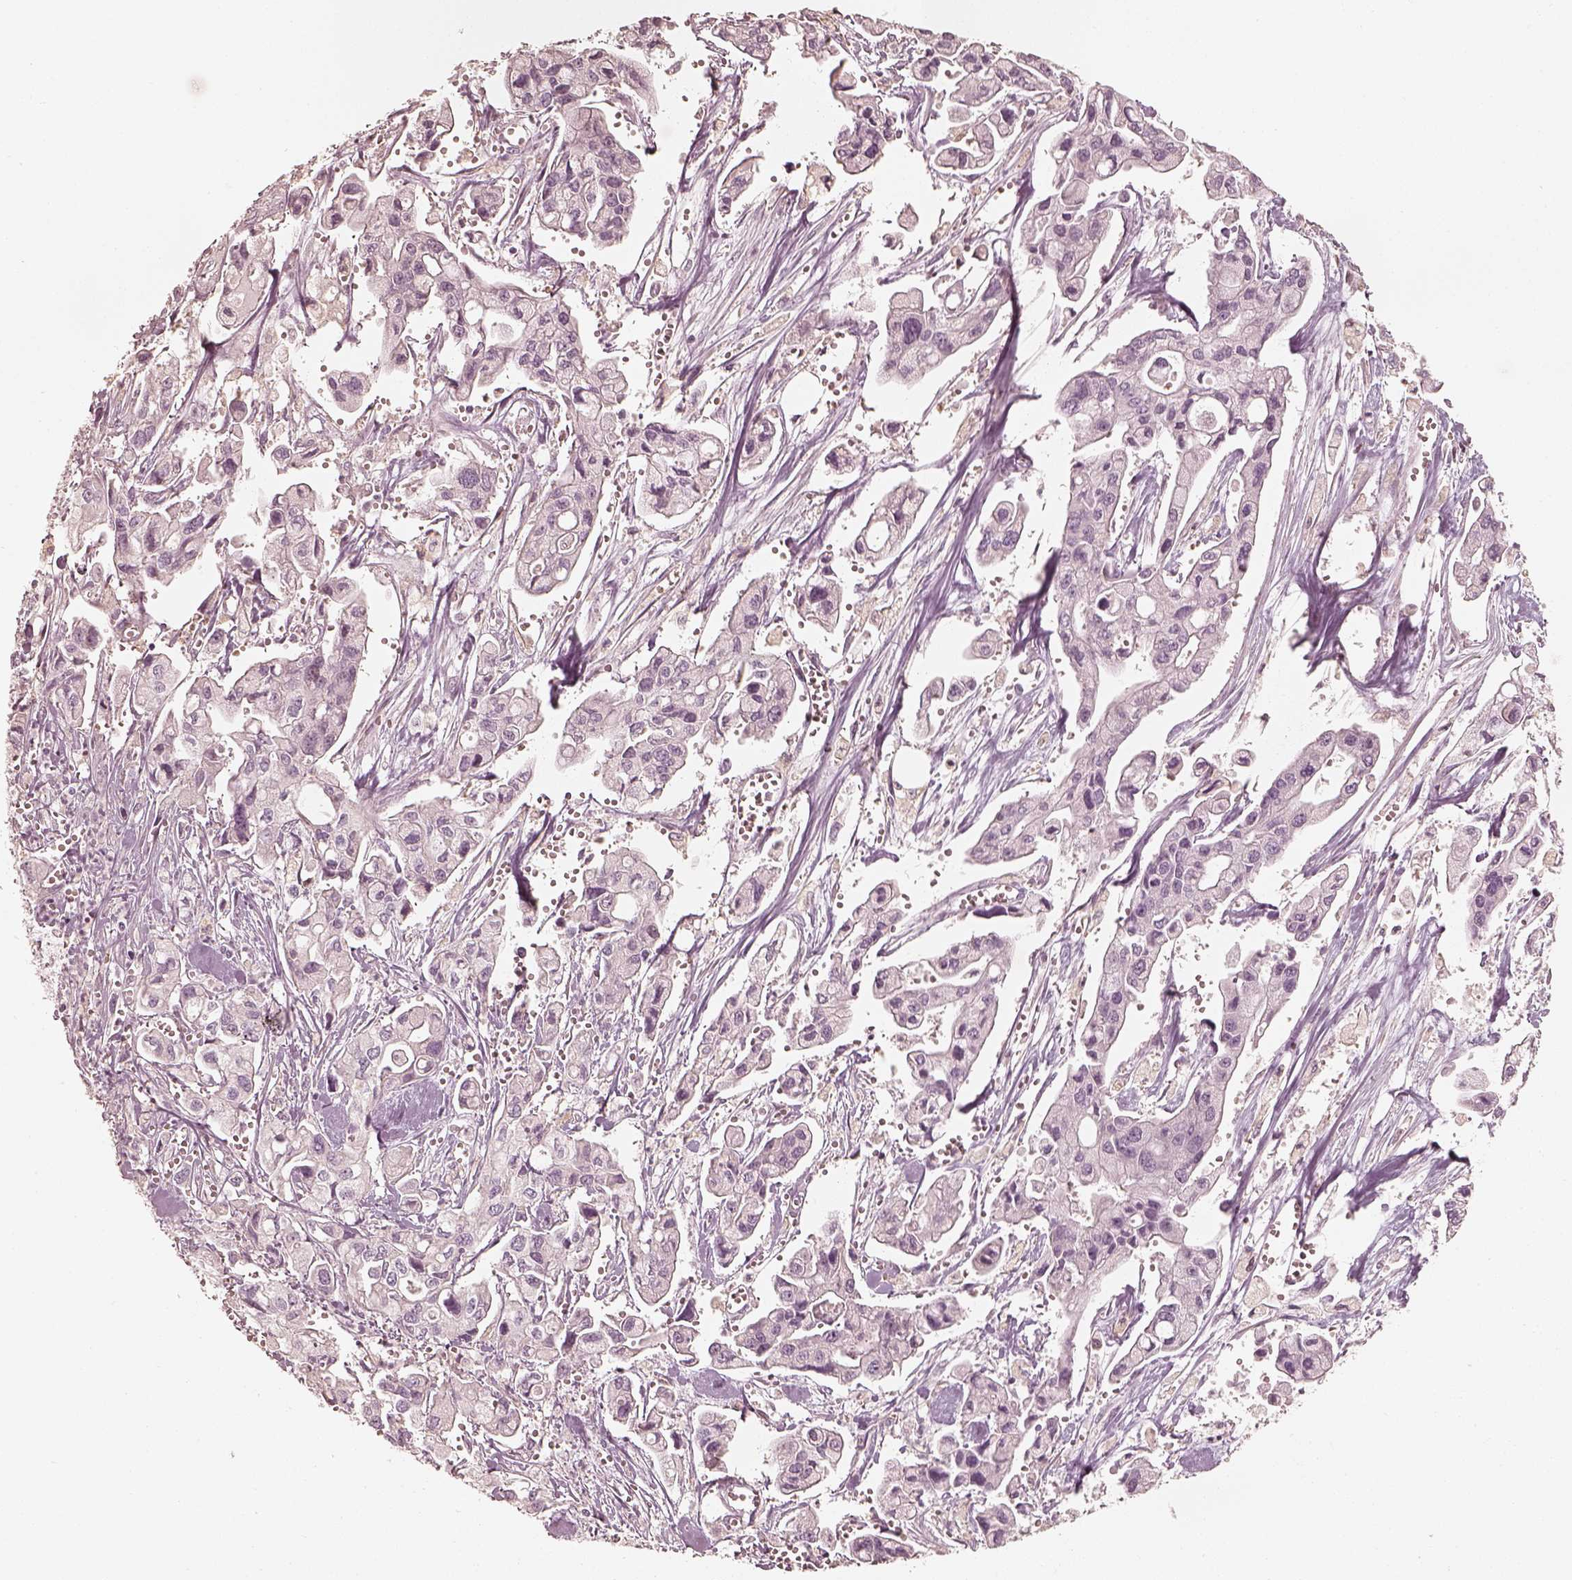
{"staining": {"intensity": "negative", "quantity": "none", "location": "none"}, "tissue": "pancreatic cancer", "cell_type": "Tumor cells", "image_type": "cancer", "snomed": [{"axis": "morphology", "description": "Adenocarcinoma, NOS"}, {"axis": "topography", "description": "Pancreas"}], "caption": "A photomicrograph of adenocarcinoma (pancreatic) stained for a protein demonstrates no brown staining in tumor cells. (Brightfield microscopy of DAB IHC at high magnification).", "gene": "FMNL2", "patient": {"sex": "male", "age": 70}}